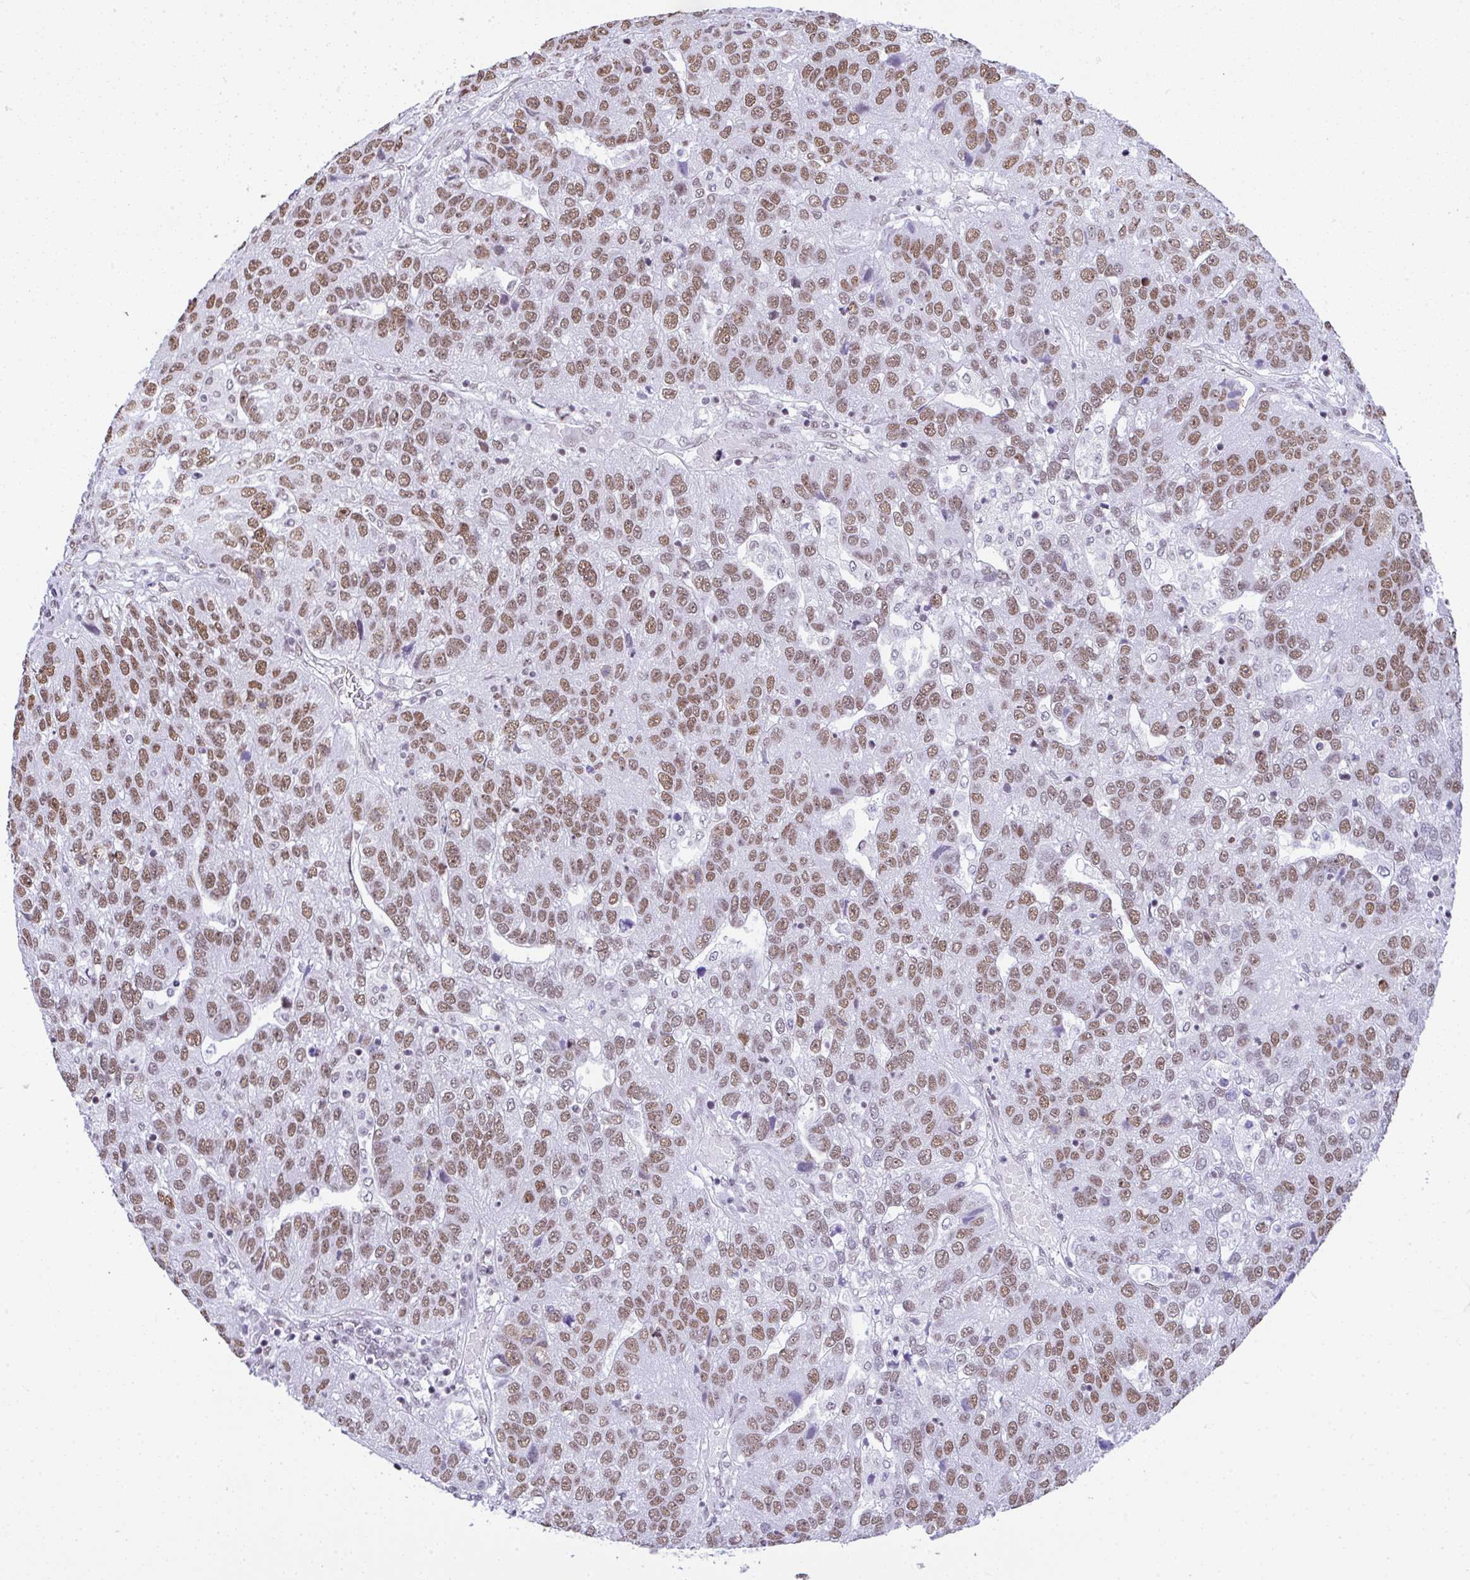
{"staining": {"intensity": "moderate", "quantity": "25%-75%", "location": "nuclear"}, "tissue": "pancreatic cancer", "cell_type": "Tumor cells", "image_type": "cancer", "snomed": [{"axis": "morphology", "description": "Adenocarcinoma, NOS"}, {"axis": "topography", "description": "Pancreas"}], "caption": "Pancreatic cancer stained for a protein reveals moderate nuclear positivity in tumor cells.", "gene": "DDX52", "patient": {"sex": "female", "age": 61}}